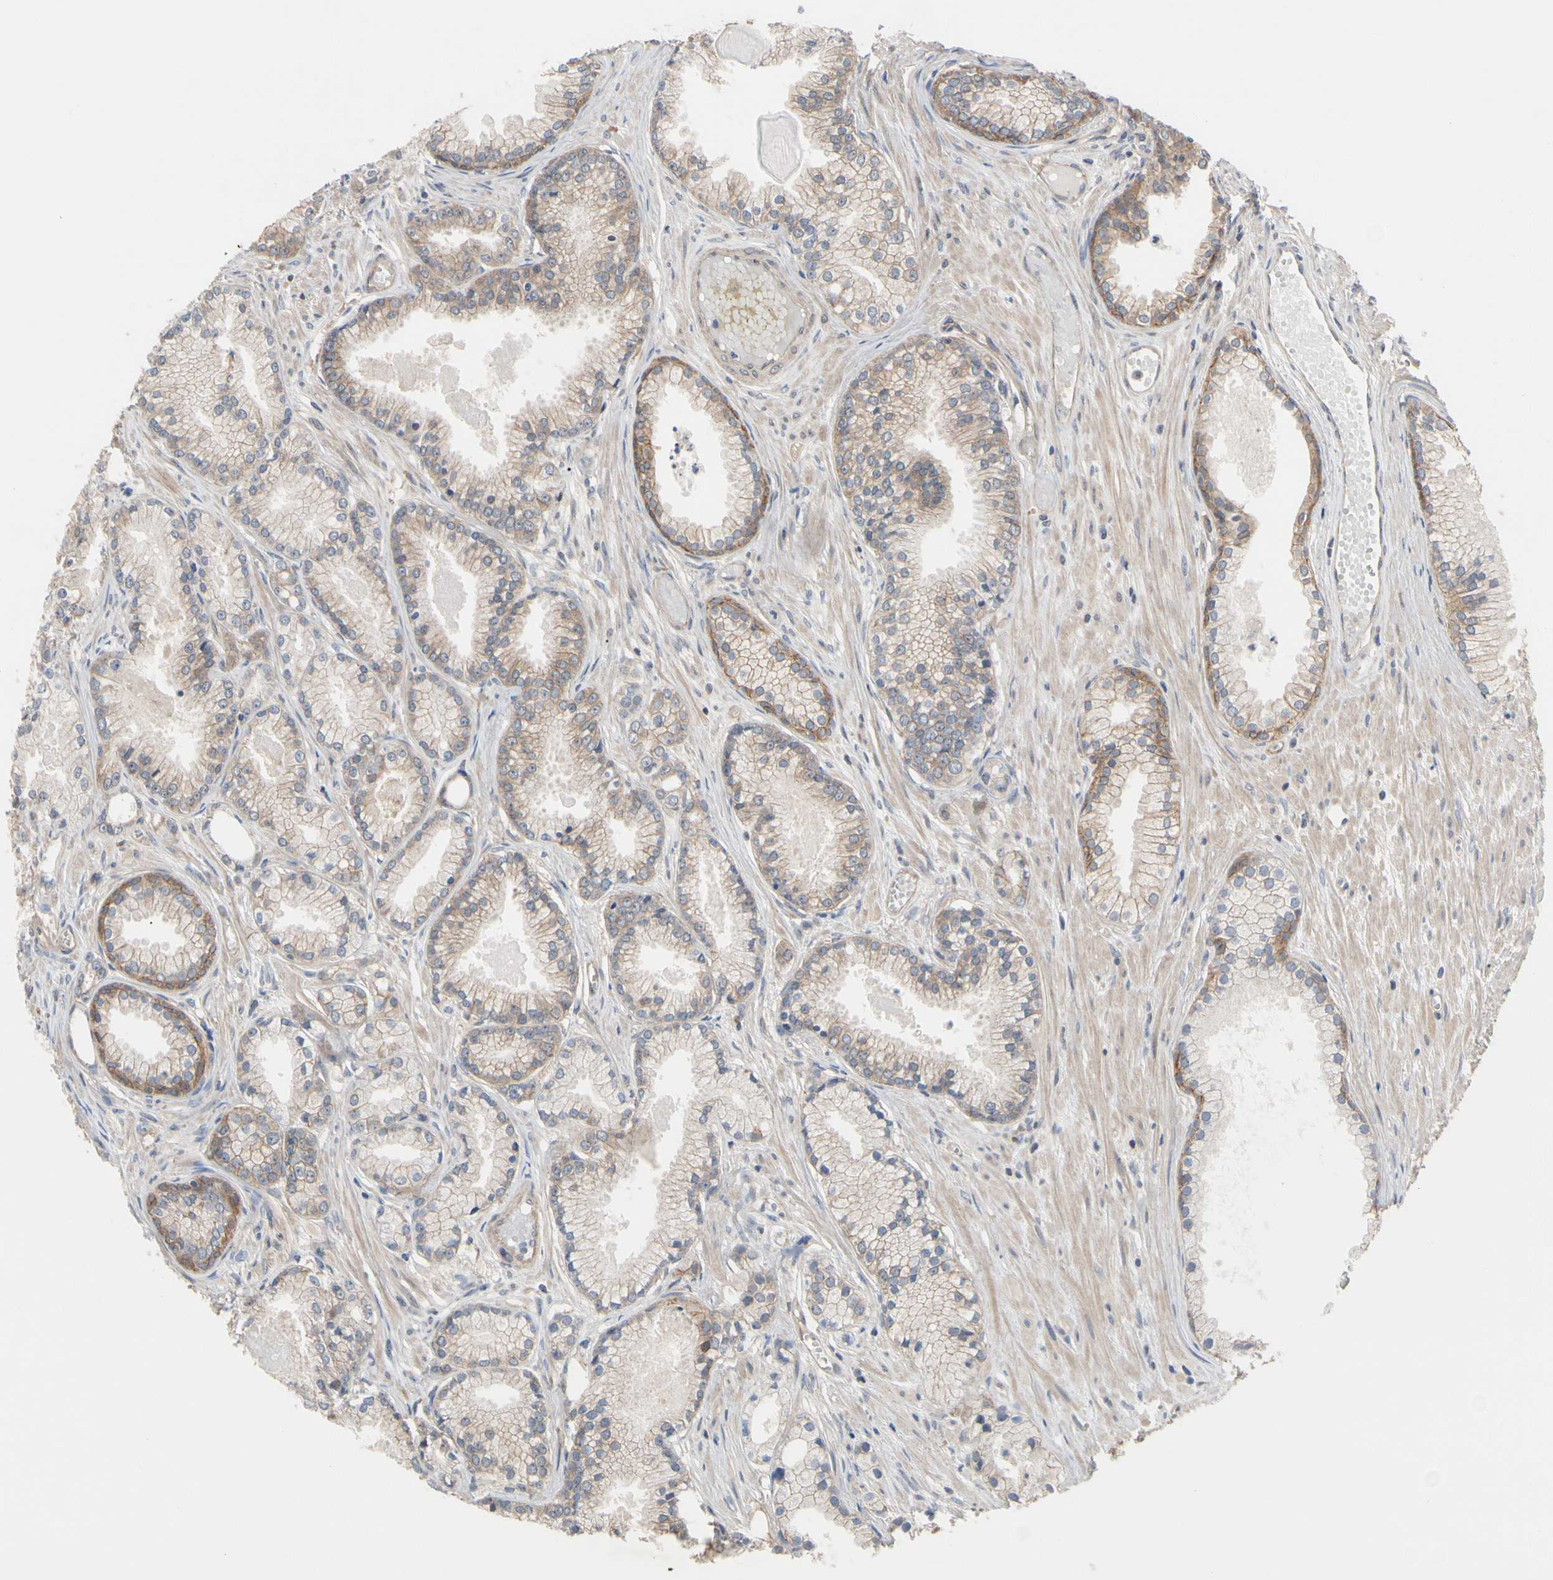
{"staining": {"intensity": "weak", "quantity": "25%-75%", "location": "cytoplasmic/membranous"}, "tissue": "prostate cancer", "cell_type": "Tumor cells", "image_type": "cancer", "snomed": [{"axis": "morphology", "description": "Adenocarcinoma, Low grade"}, {"axis": "topography", "description": "Prostate"}], "caption": "Tumor cells exhibit low levels of weak cytoplasmic/membranous expression in approximately 25%-75% of cells in prostate cancer.", "gene": "DPP8", "patient": {"sex": "male", "age": 72}}